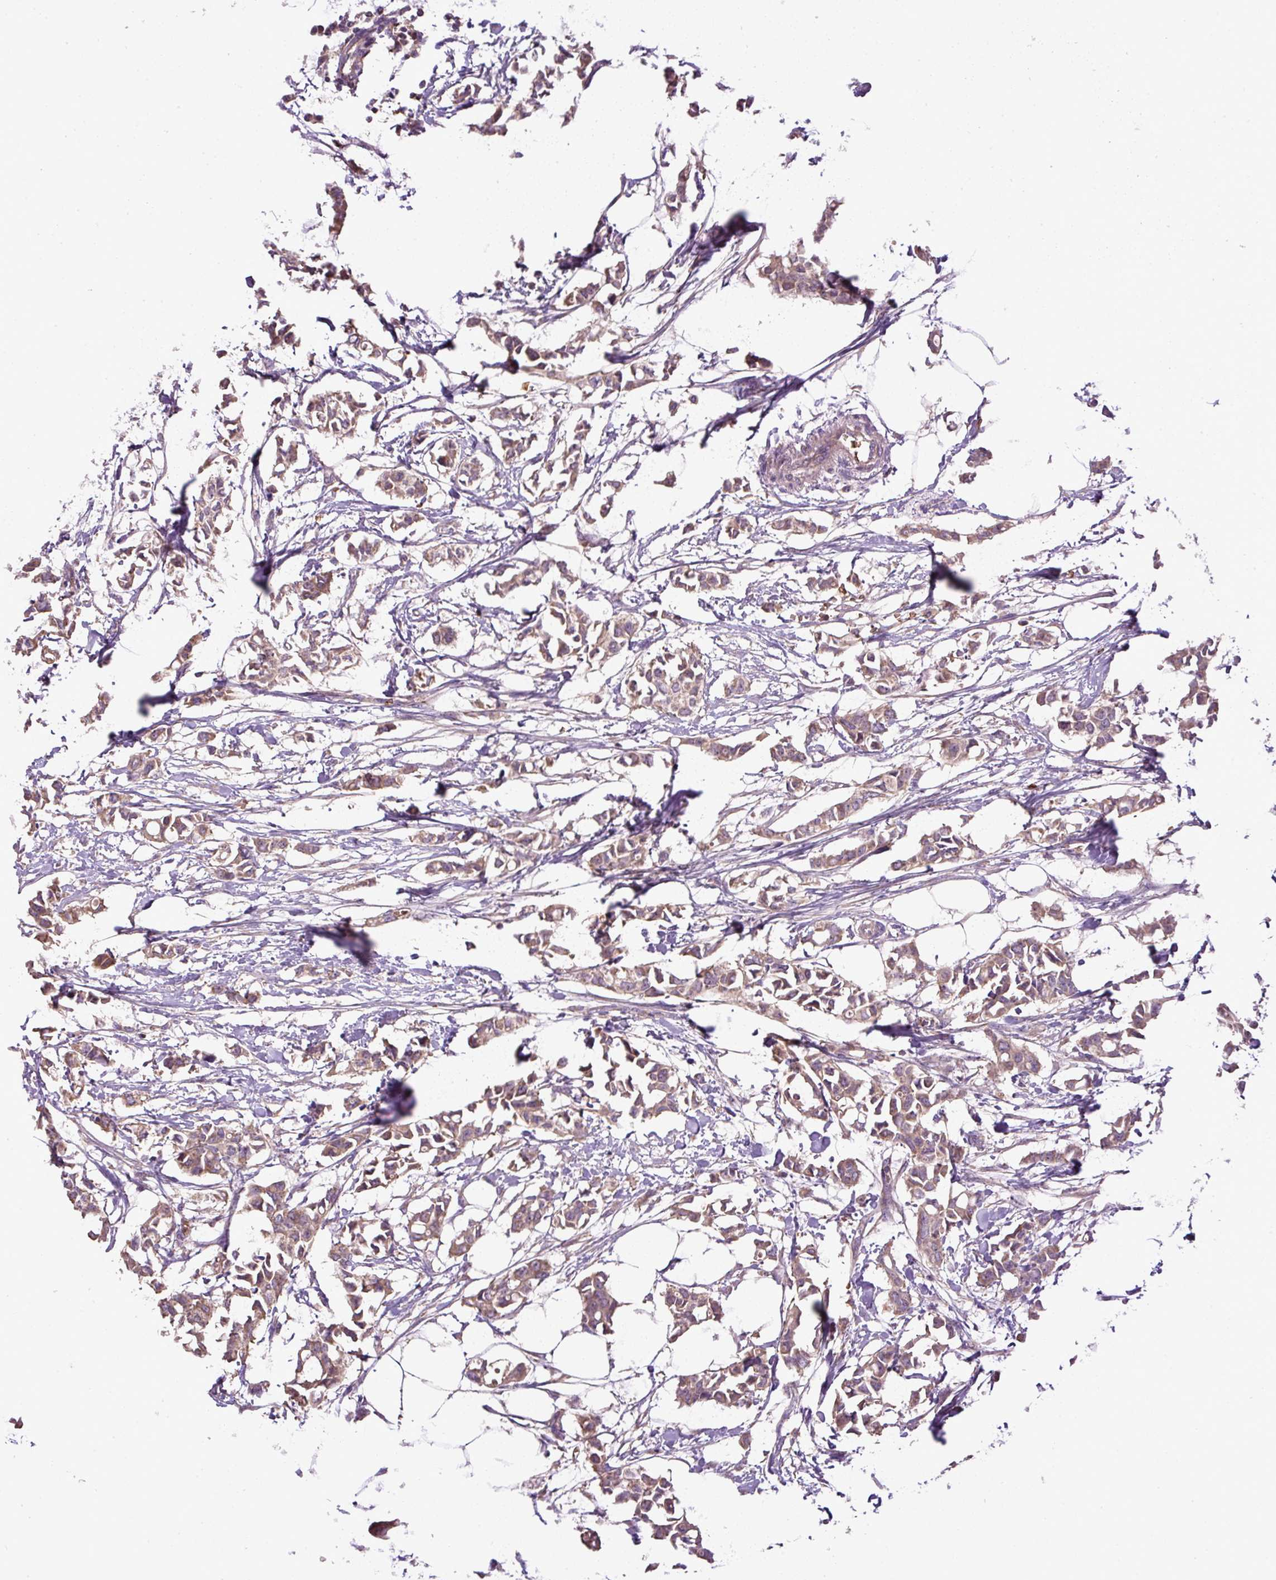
{"staining": {"intensity": "weak", "quantity": ">75%", "location": "cytoplasmic/membranous"}, "tissue": "breast cancer", "cell_type": "Tumor cells", "image_type": "cancer", "snomed": [{"axis": "morphology", "description": "Duct carcinoma"}, {"axis": "topography", "description": "Breast"}], "caption": "The histopathology image reveals a brown stain indicating the presence of a protein in the cytoplasmic/membranous of tumor cells in breast cancer. (DAB (3,3'-diaminobenzidine) = brown stain, brightfield microscopy at high magnification).", "gene": "CXCL13", "patient": {"sex": "female", "age": 41}}